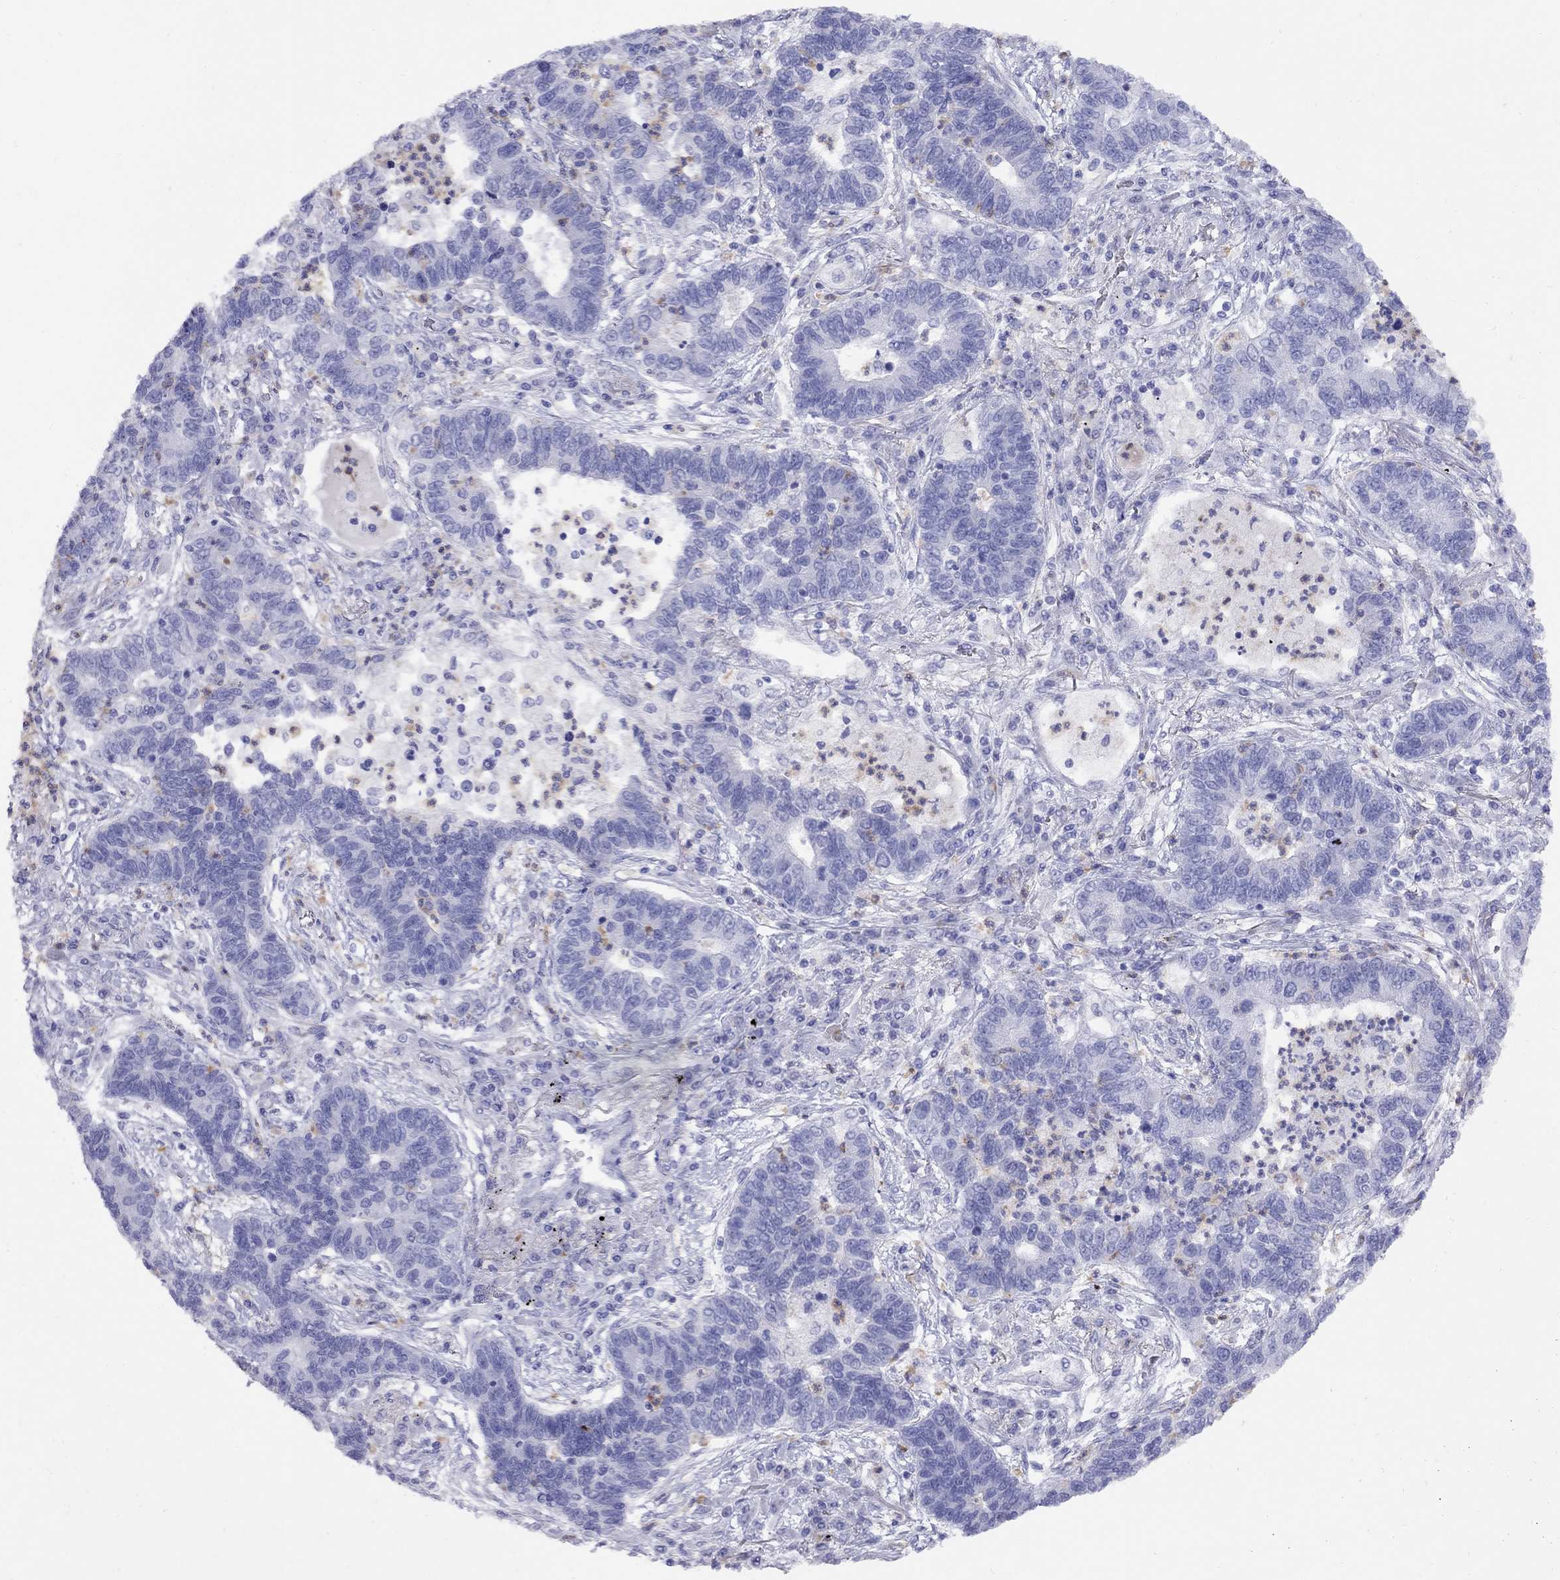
{"staining": {"intensity": "negative", "quantity": "none", "location": "none"}, "tissue": "lung cancer", "cell_type": "Tumor cells", "image_type": "cancer", "snomed": [{"axis": "morphology", "description": "Adenocarcinoma, NOS"}, {"axis": "topography", "description": "Lung"}], "caption": "Immunohistochemistry photomicrograph of neoplastic tissue: human lung cancer (adenocarcinoma) stained with DAB (3,3'-diaminobenzidine) reveals no significant protein positivity in tumor cells.", "gene": "SPINT4", "patient": {"sex": "female", "age": 57}}